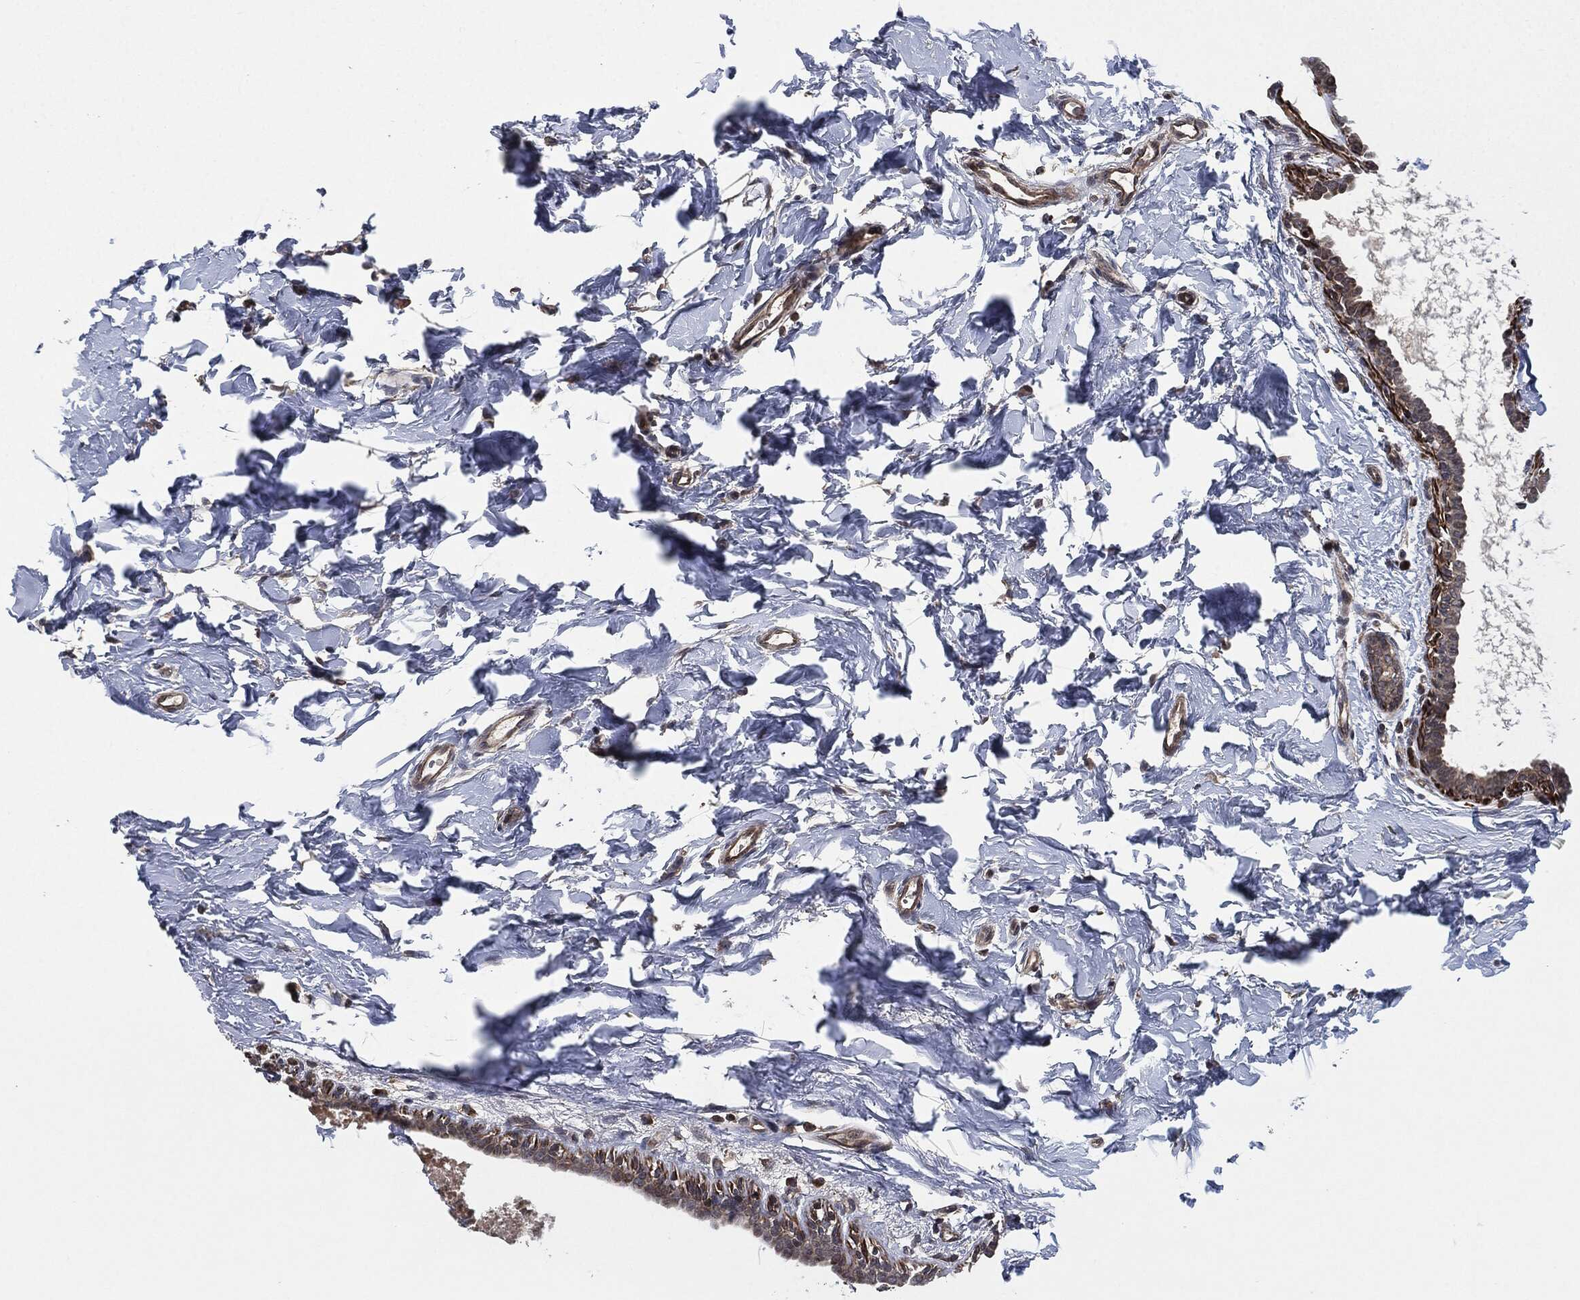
{"staining": {"intensity": "negative", "quantity": "none", "location": "none"}, "tissue": "breast", "cell_type": "Adipocytes", "image_type": "normal", "snomed": [{"axis": "morphology", "description": "Normal tissue, NOS"}, {"axis": "topography", "description": "Breast"}], "caption": "High power microscopy image of an immunohistochemistry photomicrograph of unremarkable breast, revealing no significant expression in adipocytes. (DAB IHC, high magnification).", "gene": "UBR1", "patient": {"sex": "female", "age": 37}}